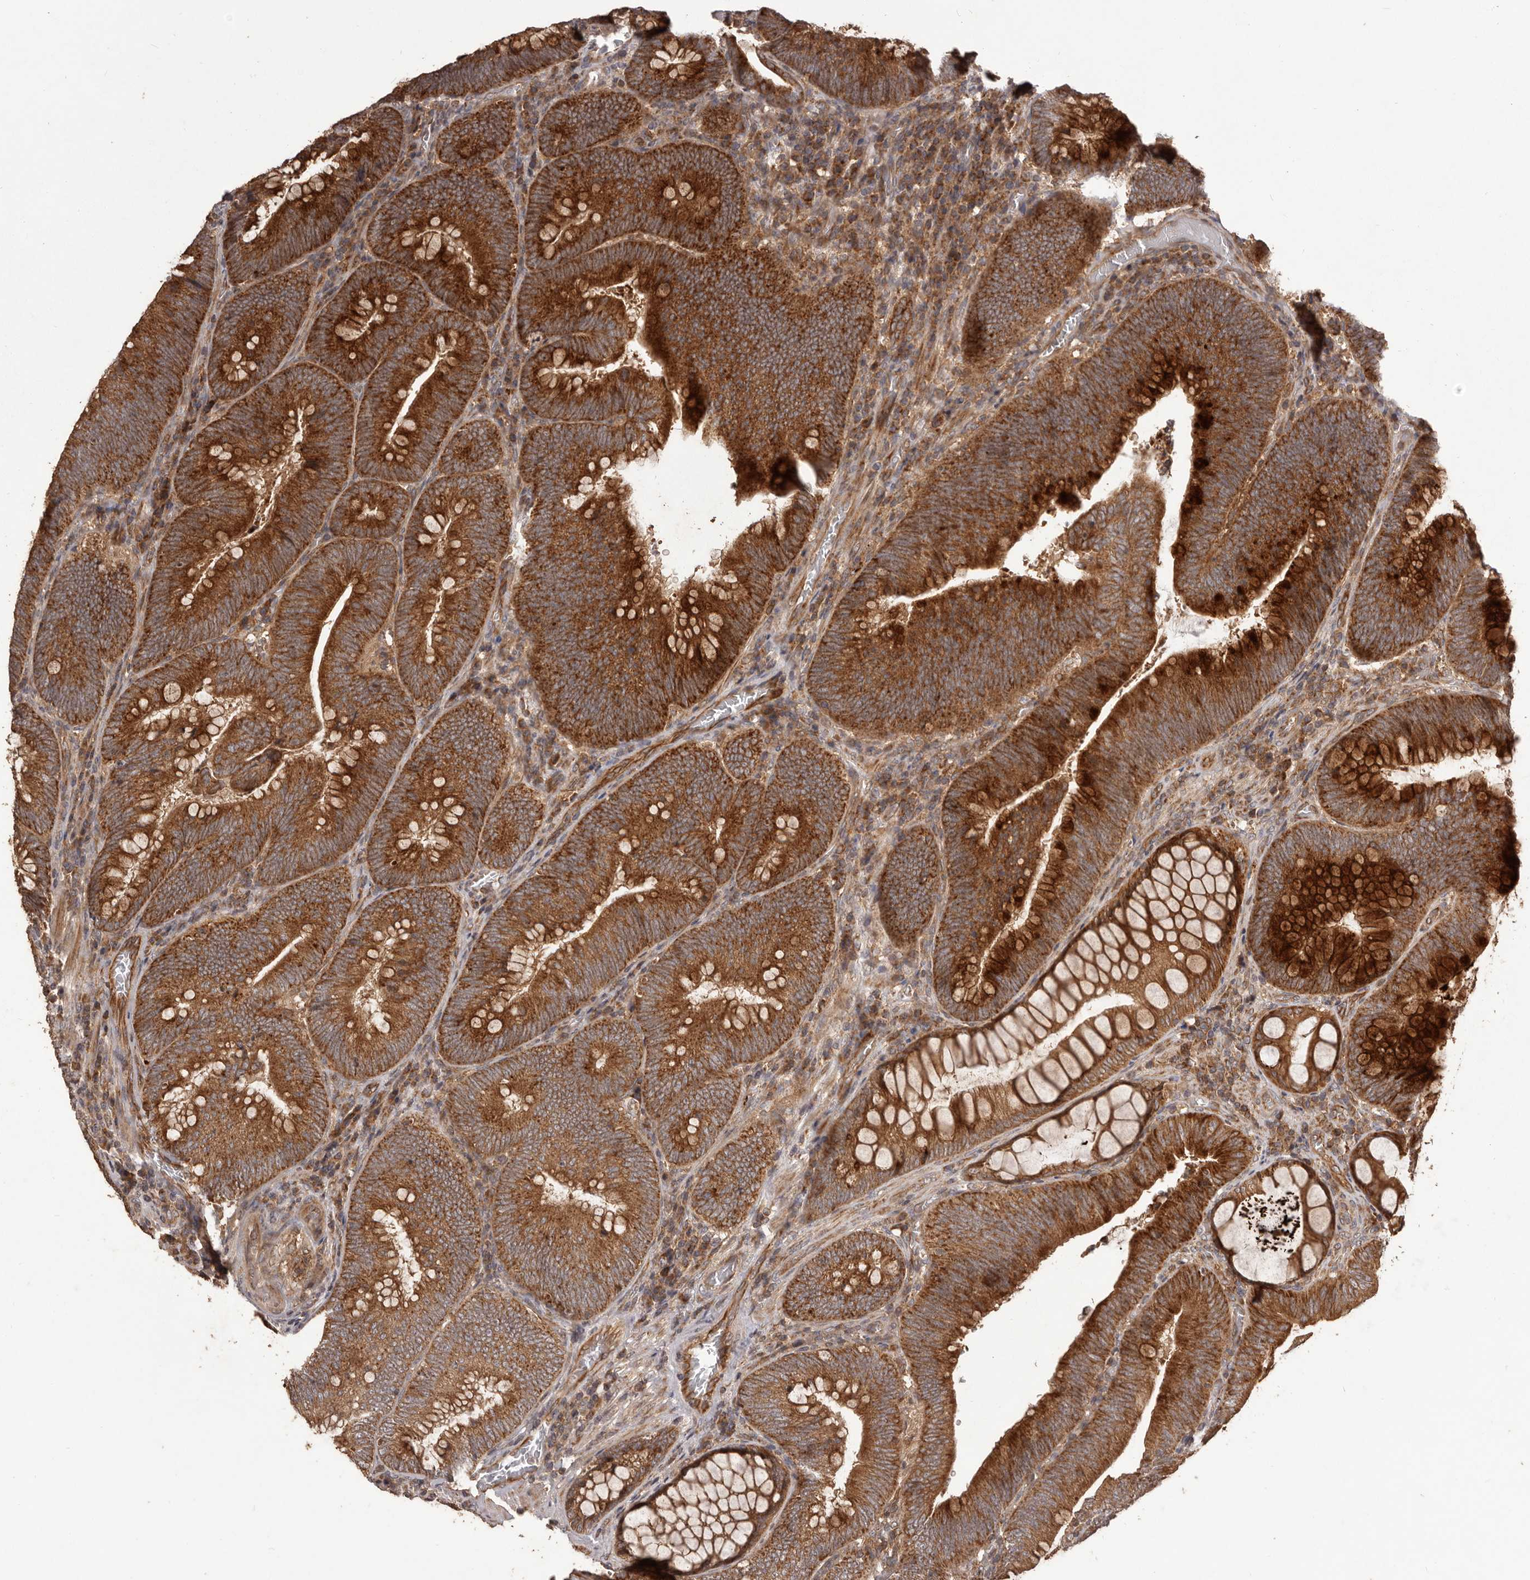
{"staining": {"intensity": "strong", "quantity": ">75%", "location": "cytoplasmic/membranous"}, "tissue": "colorectal cancer", "cell_type": "Tumor cells", "image_type": "cancer", "snomed": [{"axis": "morphology", "description": "Normal tissue, NOS"}, {"axis": "topography", "description": "Colon"}], "caption": "Colorectal cancer tissue displays strong cytoplasmic/membranous expression in approximately >75% of tumor cells, visualized by immunohistochemistry.", "gene": "QRSL1", "patient": {"sex": "female", "age": 82}}